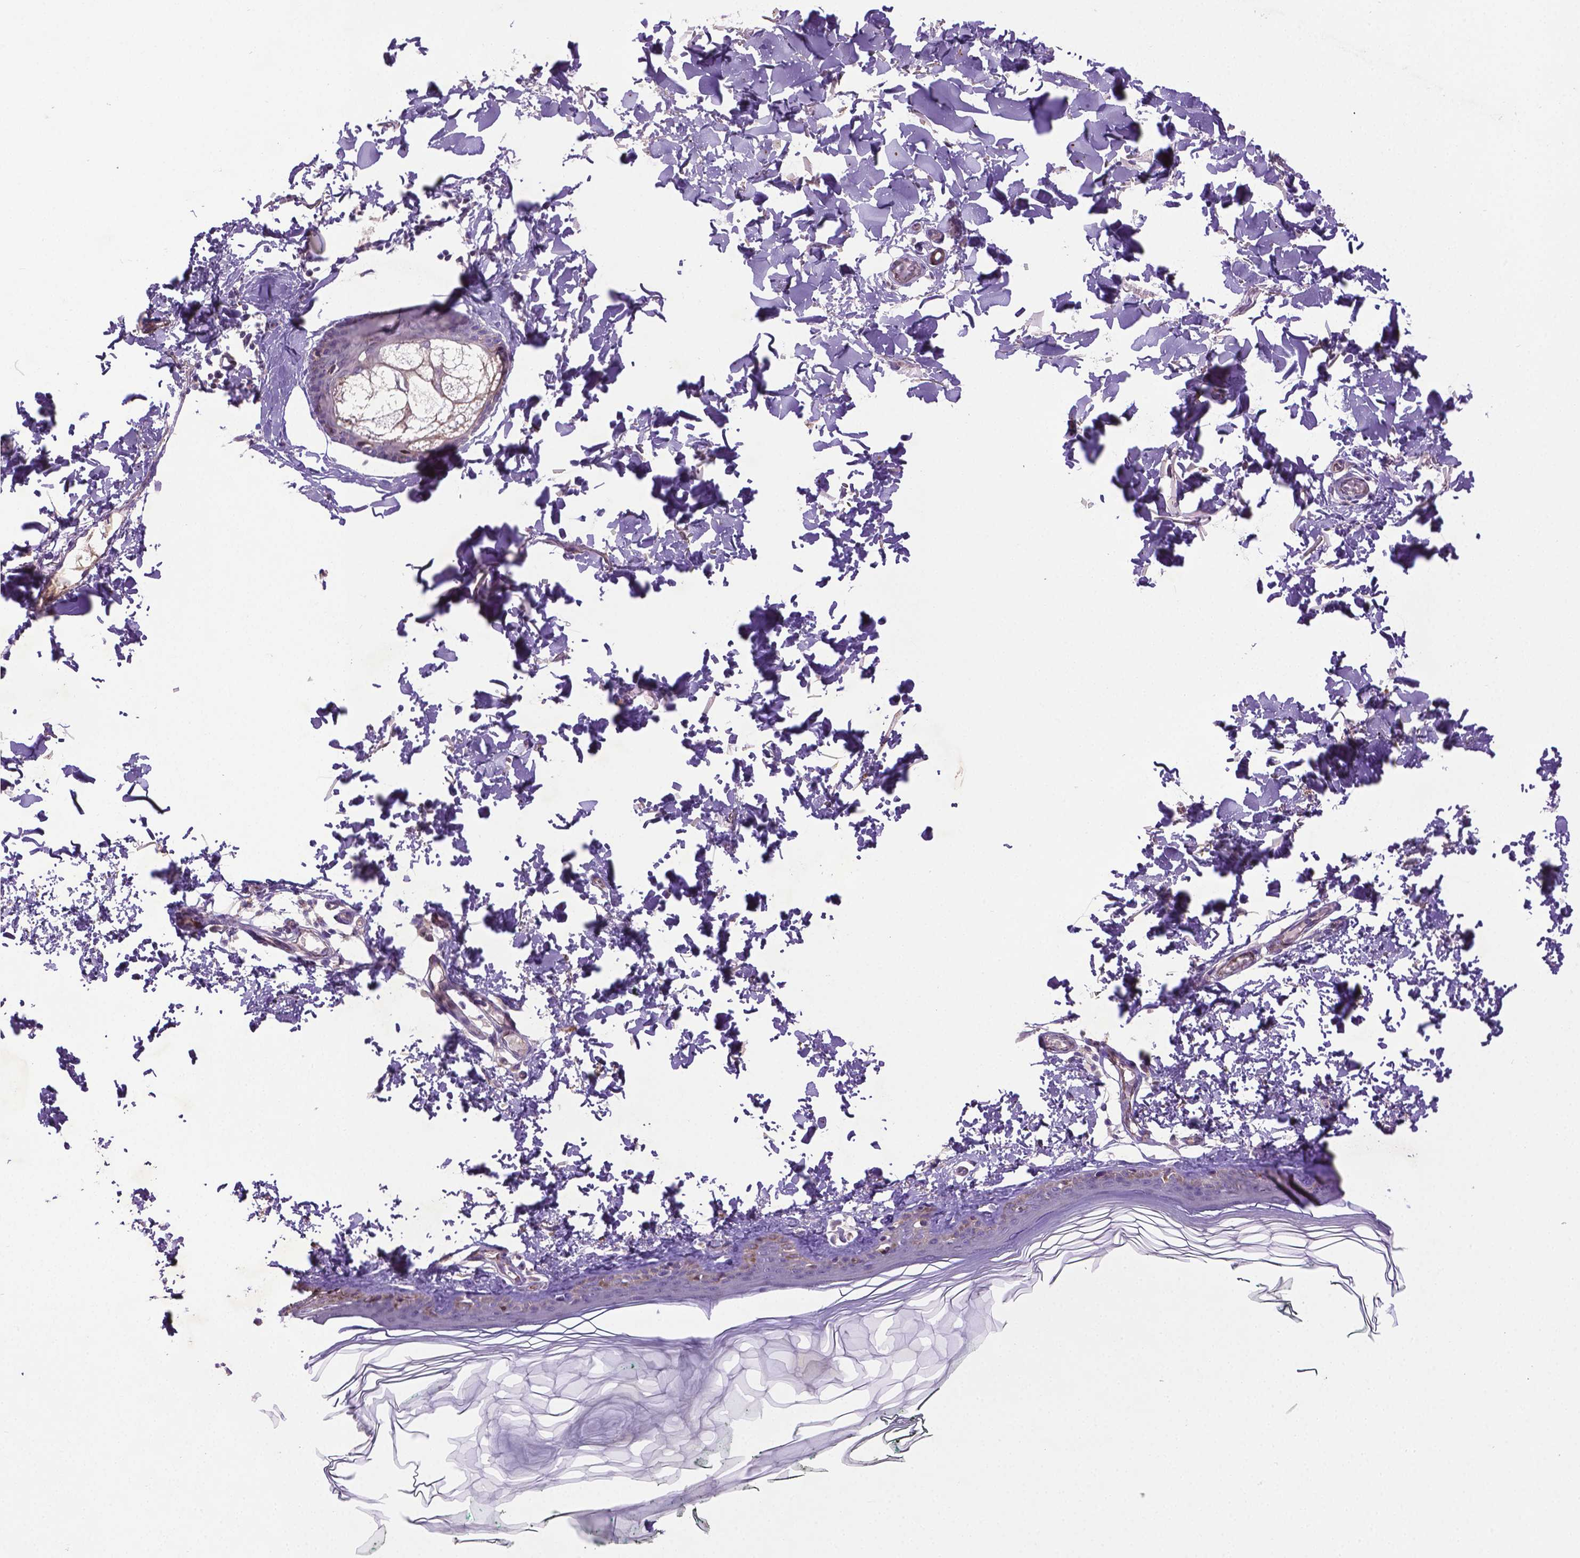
{"staining": {"intensity": "negative", "quantity": "none", "location": "none"}, "tissue": "skin", "cell_type": "Fibroblasts", "image_type": "normal", "snomed": [{"axis": "morphology", "description": "Normal tissue, NOS"}, {"axis": "topography", "description": "Skin"}, {"axis": "topography", "description": "Peripheral nerve tissue"}], "caption": "This is a photomicrograph of immunohistochemistry (IHC) staining of normal skin, which shows no positivity in fibroblasts.", "gene": "CCER2", "patient": {"sex": "female", "age": 45}}